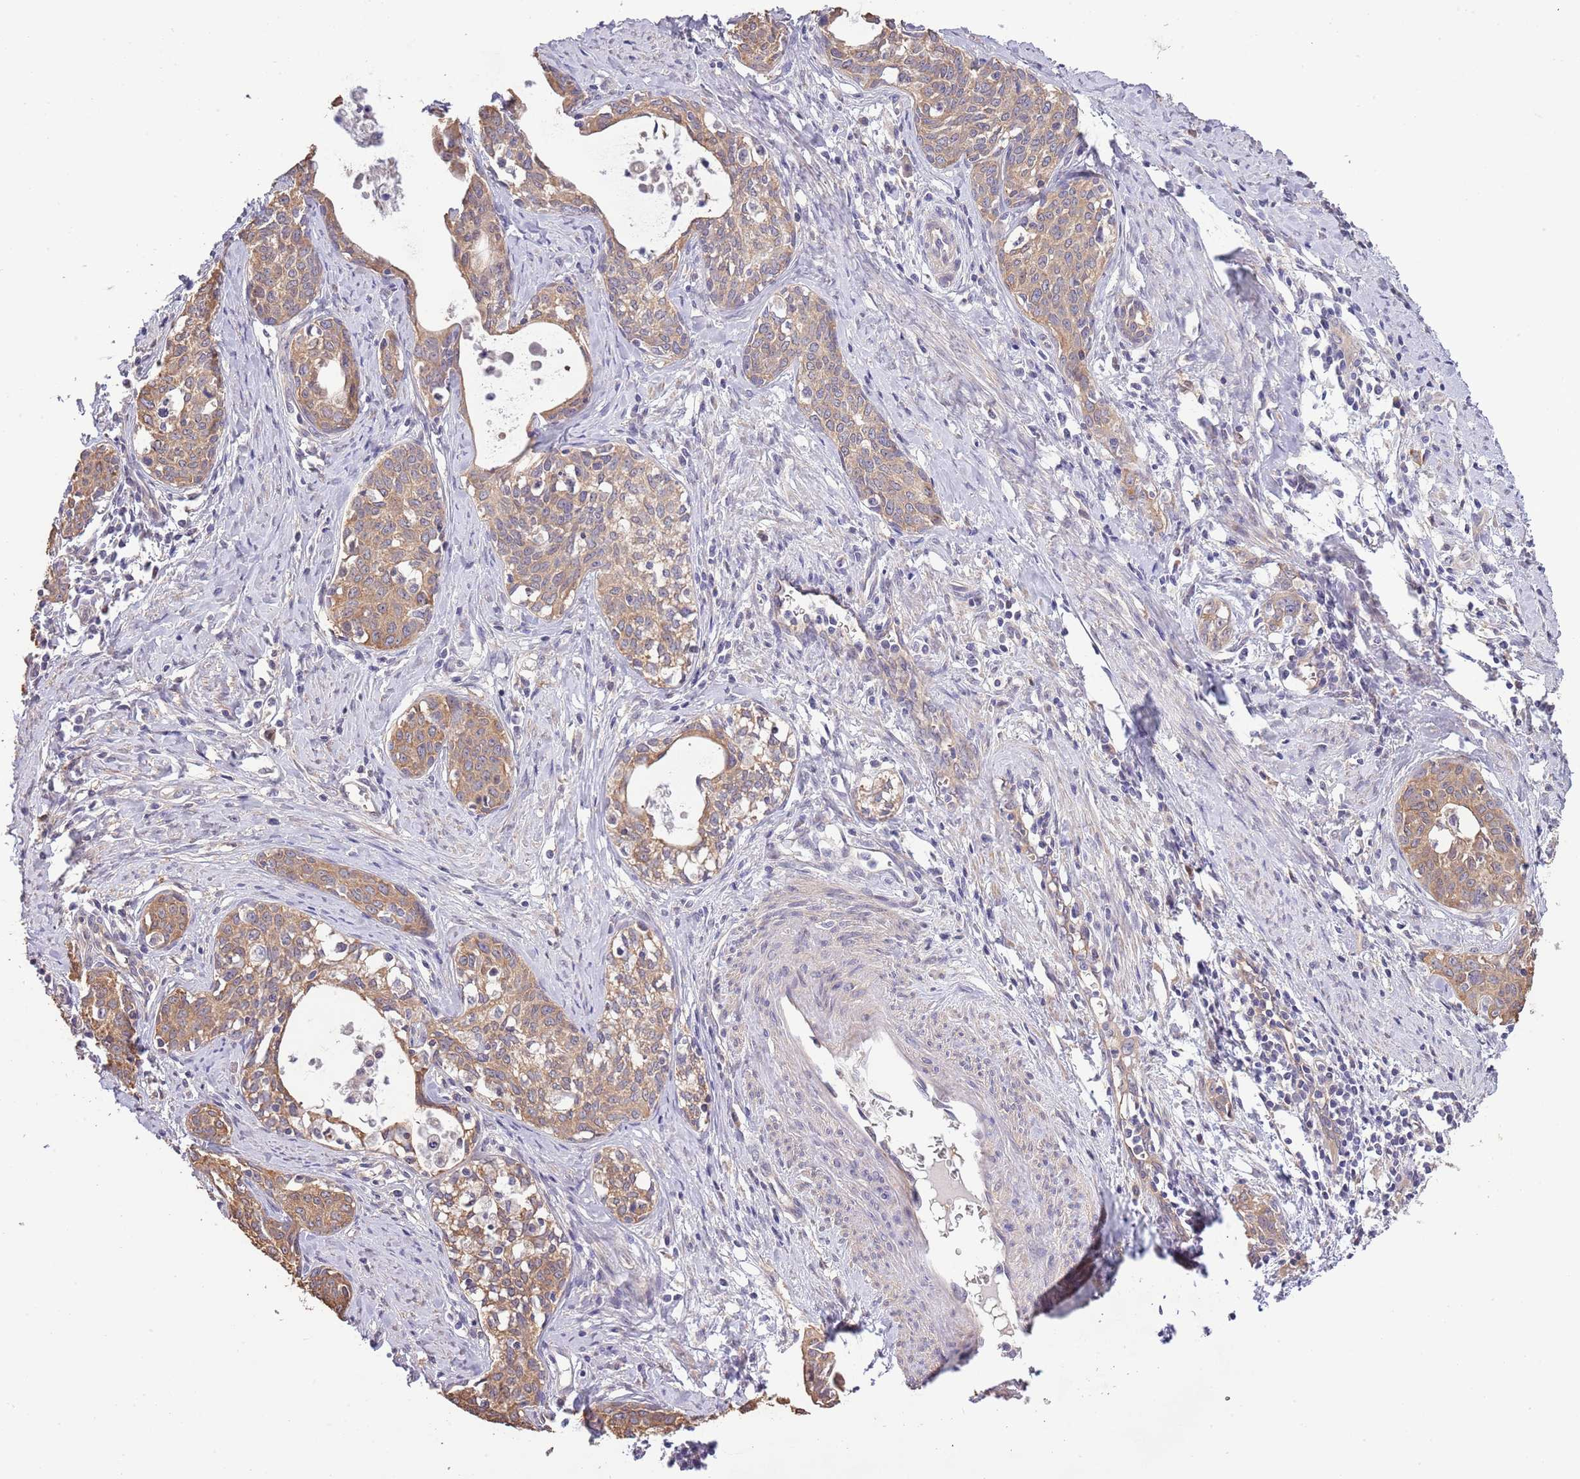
{"staining": {"intensity": "moderate", "quantity": ">75%", "location": "cytoplasmic/membranous"}, "tissue": "cervical cancer", "cell_type": "Tumor cells", "image_type": "cancer", "snomed": [{"axis": "morphology", "description": "Squamous cell carcinoma, NOS"}, {"axis": "topography", "description": "Cervix"}], "caption": "IHC histopathology image of neoplastic tissue: human cervical cancer (squamous cell carcinoma) stained using immunohistochemistry (IHC) exhibits medium levels of moderate protein expression localized specifically in the cytoplasmic/membranous of tumor cells, appearing as a cytoplasmic/membranous brown color.", "gene": "LIPJ", "patient": {"sex": "female", "age": 52}}